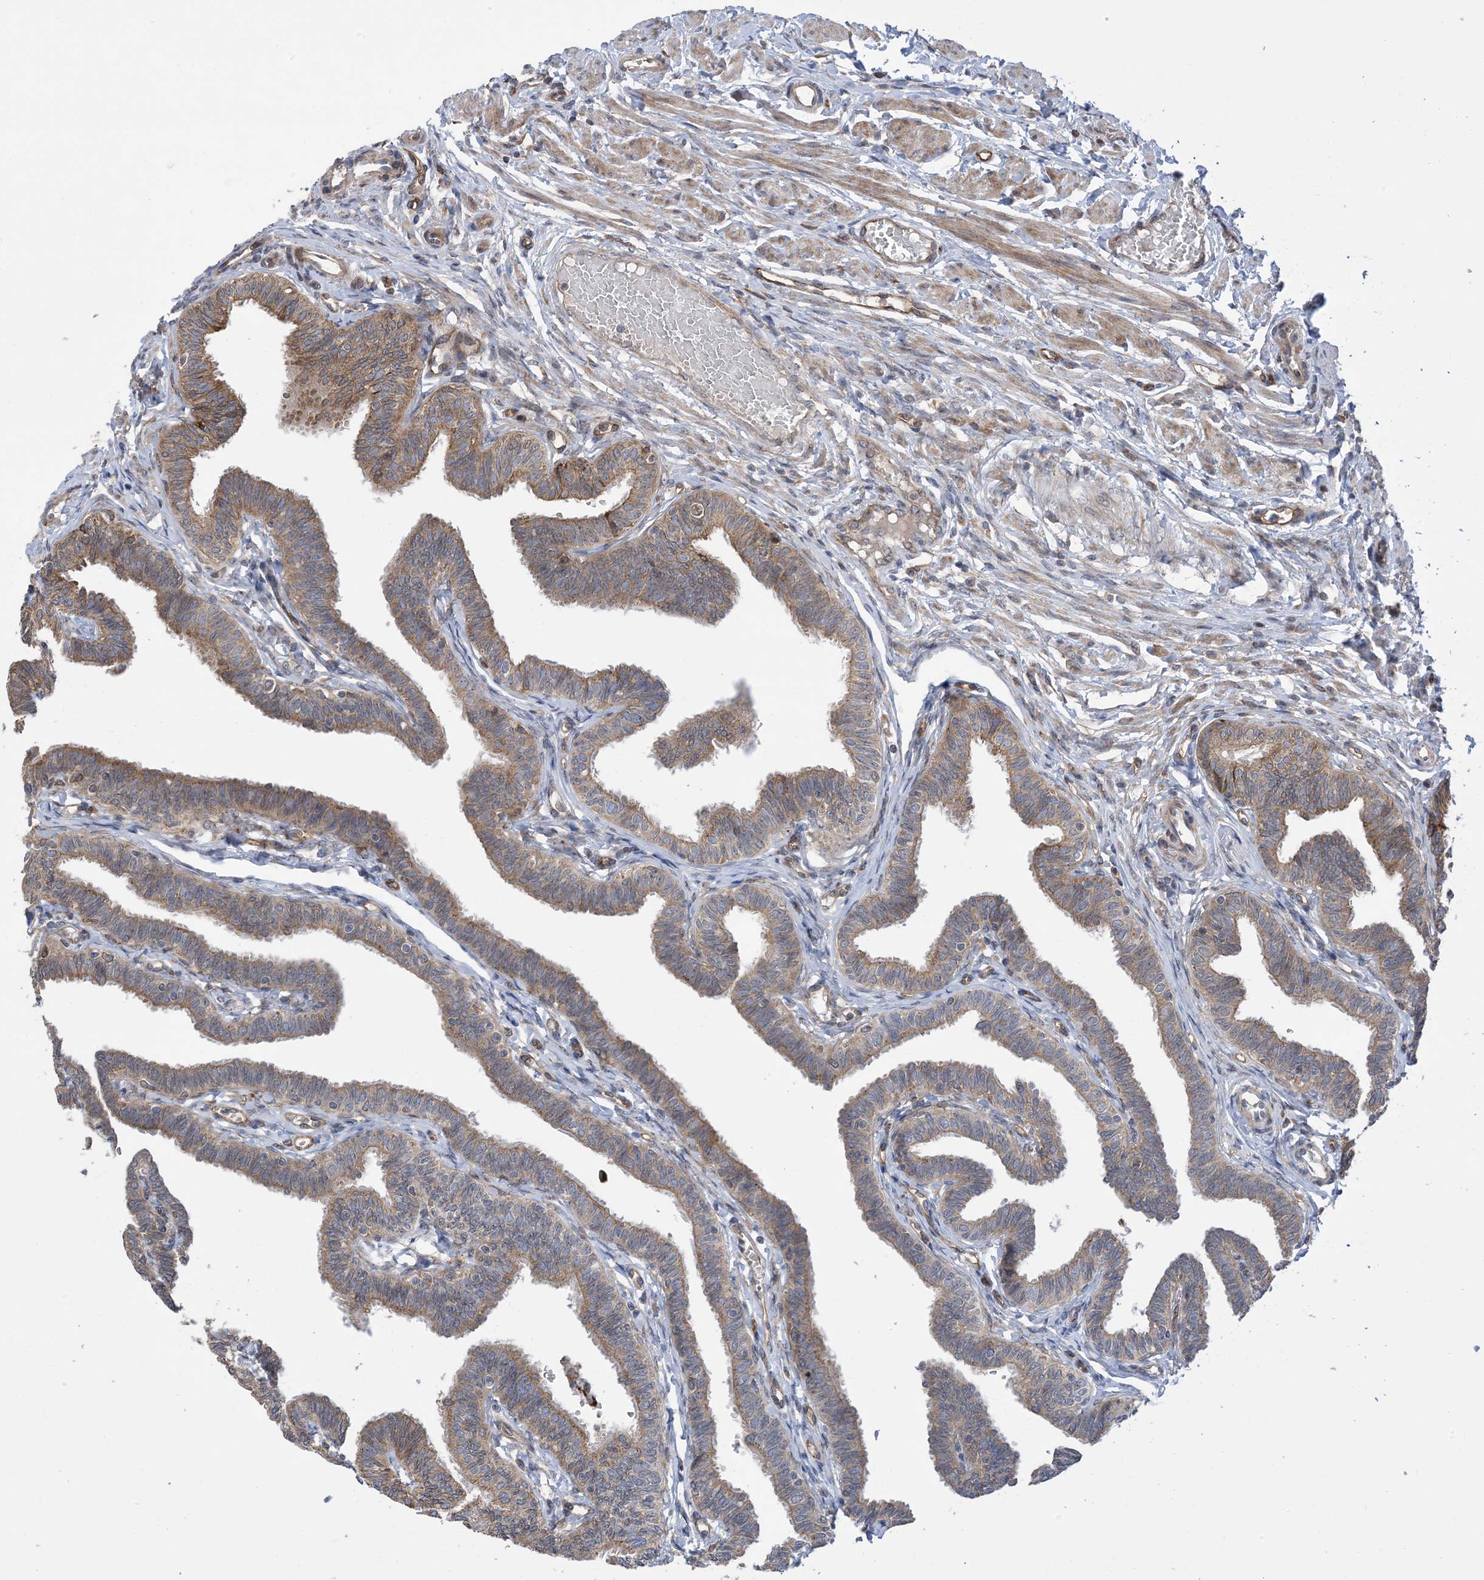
{"staining": {"intensity": "moderate", "quantity": ">75%", "location": "cytoplasmic/membranous"}, "tissue": "fallopian tube", "cell_type": "Glandular cells", "image_type": "normal", "snomed": [{"axis": "morphology", "description": "Normal tissue, NOS"}, {"axis": "topography", "description": "Fallopian tube"}, {"axis": "topography", "description": "Ovary"}], "caption": "Immunohistochemistry (DAB (3,3'-diaminobenzidine)) staining of unremarkable human fallopian tube reveals moderate cytoplasmic/membranous protein expression in about >75% of glandular cells. Using DAB (brown) and hematoxylin (blue) stains, captured at high magnification using brightfield microscopy.", "gene": "CLEC16A", "patient": {"sex": "female", "age": 23}}